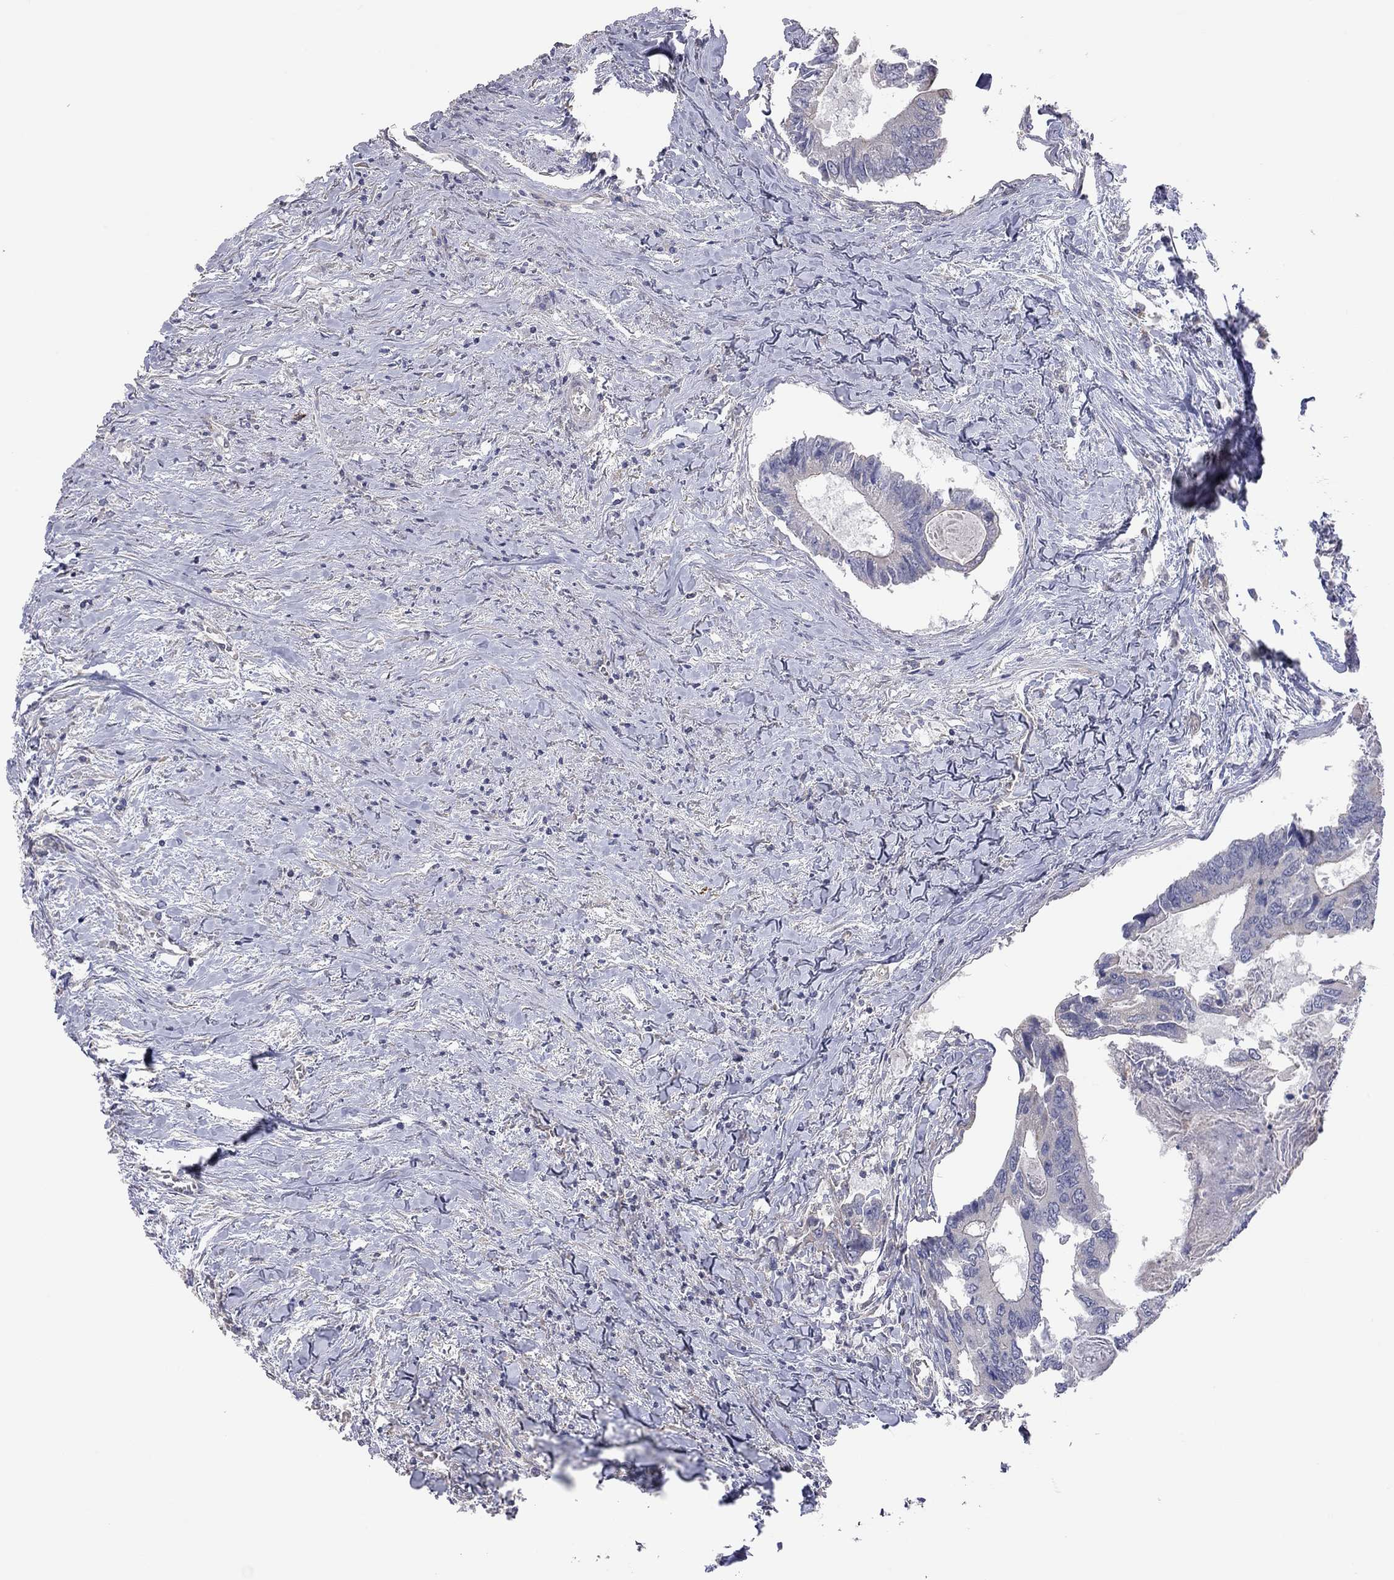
{"staining": {"intensity": "negative", "quantity": "none", "location": "none"}, "tissue": "colorectal cancer", "cell_type": "Tumor cells", "image_type": "cancer", "snomed": [{"axis": "morphology", "description": "Adenocarcinoma, NOS"}, {"axis": "topography", "description": "Colon"}], "caption": "Protein analysis of colorectal adenocarcinoma reveals no significant staining in tumor cells. (Brightfield microscopy of DAB immunohistochemistry at high magnification).", "gene": "KCNB1", "patient": {"sex": "male", "age": 53}}